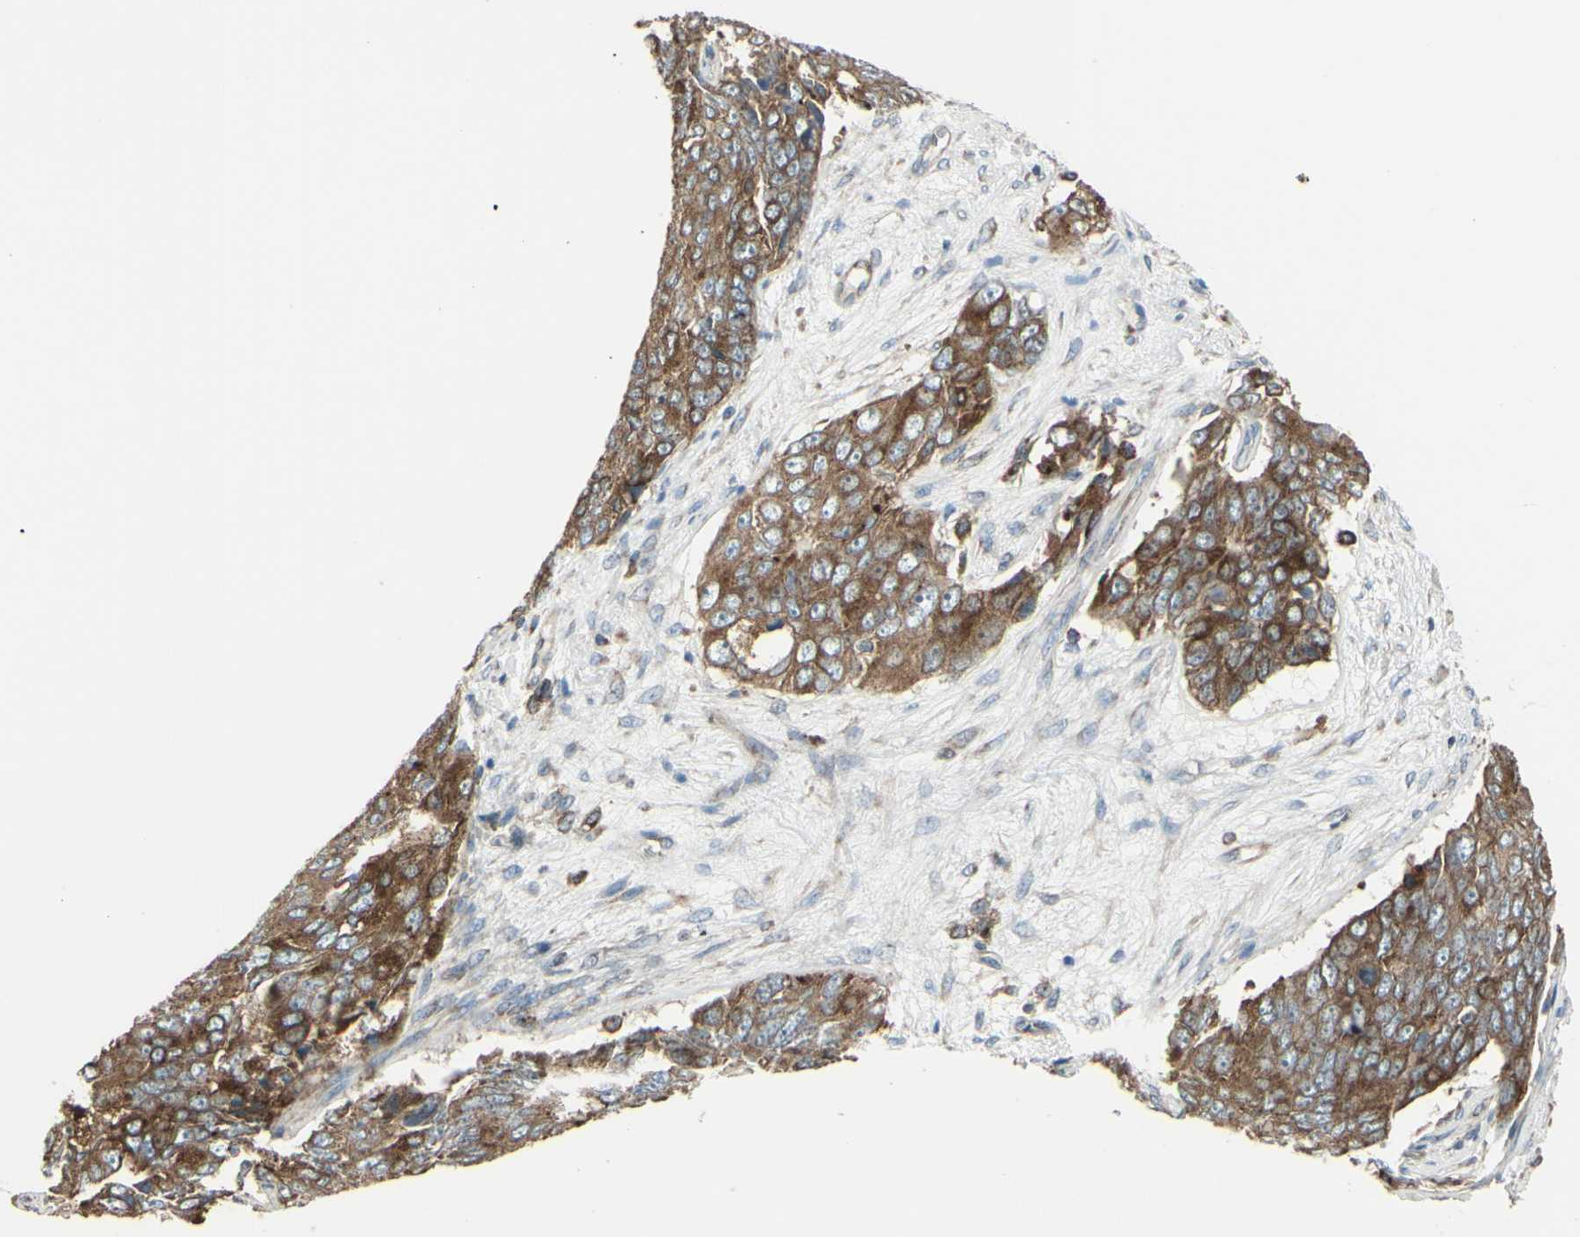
{"staining": {"intensity": "moderate", "quantity": ">75%", "location": "cytoplasmic/membranous"}, "tissue": "ovarian cancer", "cell_type": "Tumor cells", "image_type": "cancer", "snomed": [{"axis": "morphology", "description": "Carcinoma, endometroid"}, {"axis": "topography", "description": "Ovary"}], "caption": "A high-resolution image shows immunohistochemistry (IHC) staining of ovarian cancer, which exhibits moderate cytoplasmic/membranous staining in about >75% of tumor cells.", "gene": "NAPA", "patient": {"sex": "female", "age": 51}}